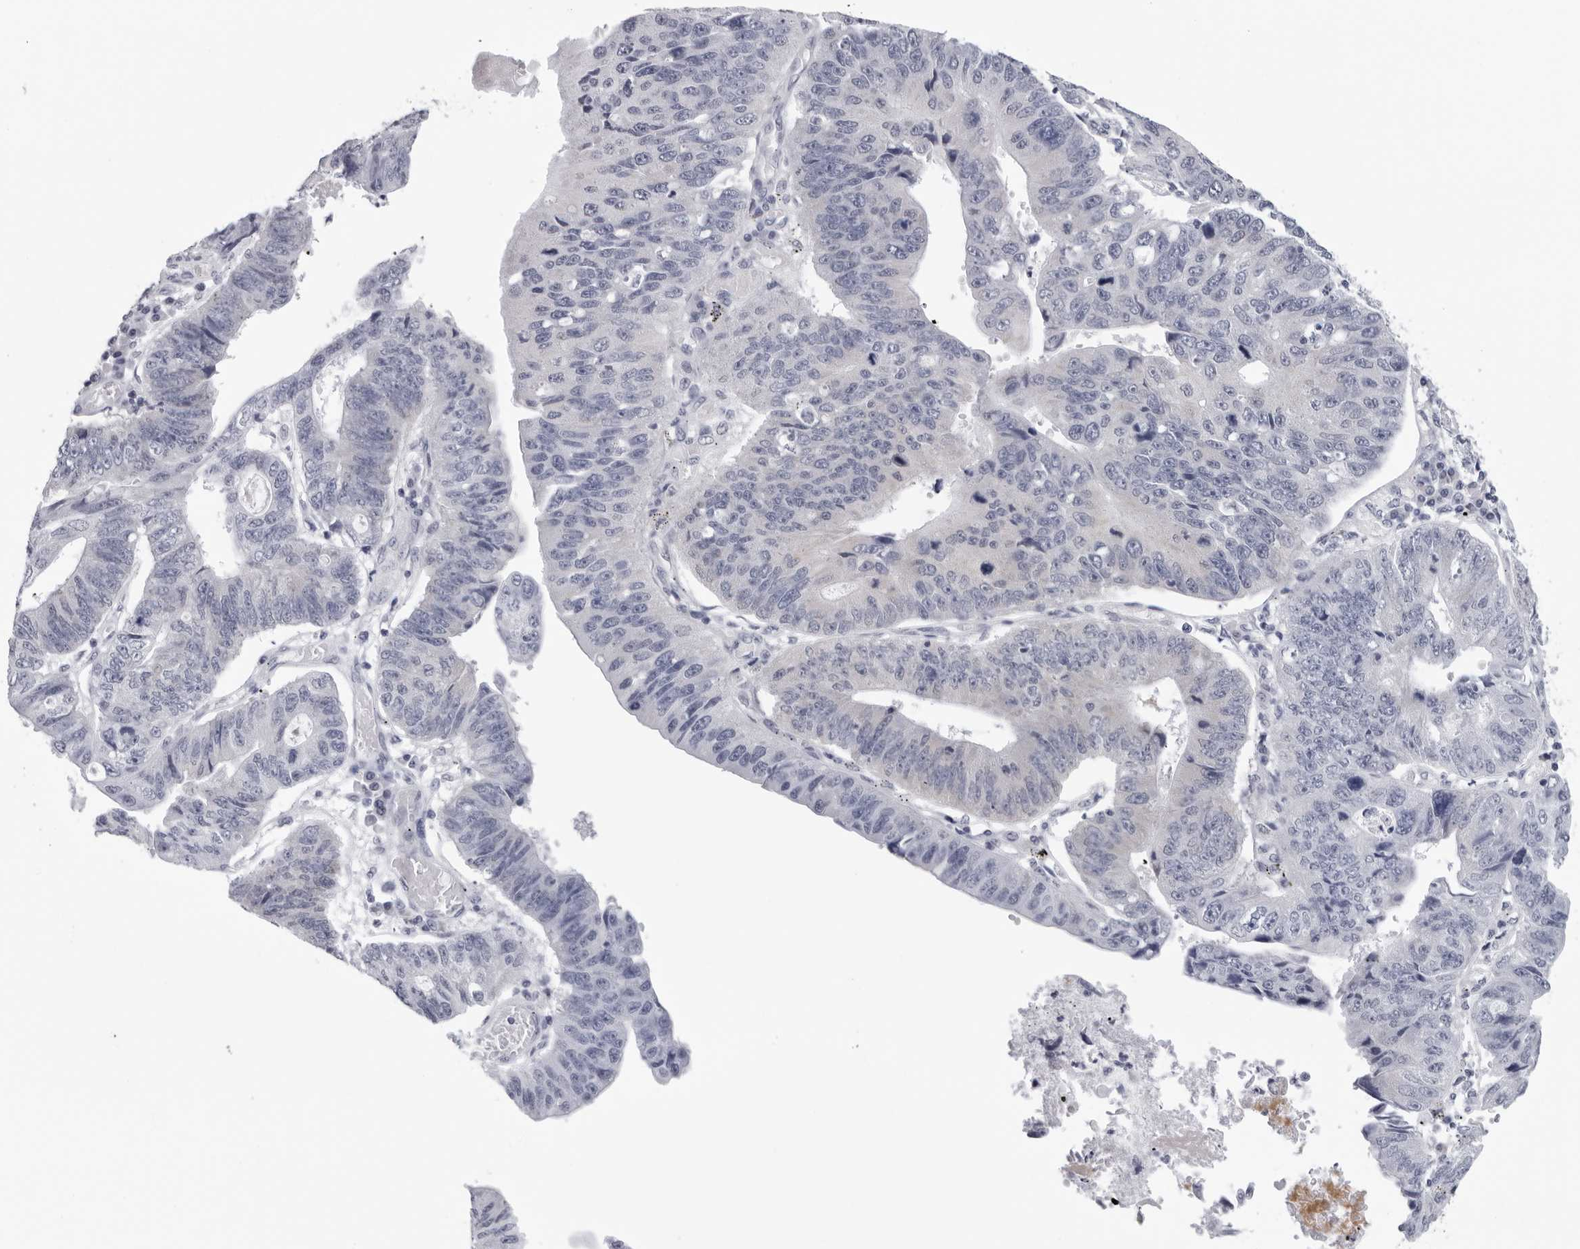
{"staining": {"intensity": "weak", "quantity": "<25%", "location": "cytoplasmic/membranous"}, "tissue": "stomach cancer", "cell_type": "Tumor cells", "image_type": "cancer", "snomed": [{"axis": "morphology", "description": "Adenocarcinoma, NOS"}, {"axis": "topography", "description": "Stomach"}], "caption": "Immunohistochemistry (IHC) micrograph of adenocarcinoma (stomach) stained for a protein (brown), which displays no positivity in tumor cells.", "gene": "CPT2", "patient": {"sex": "male", "age": 59}}